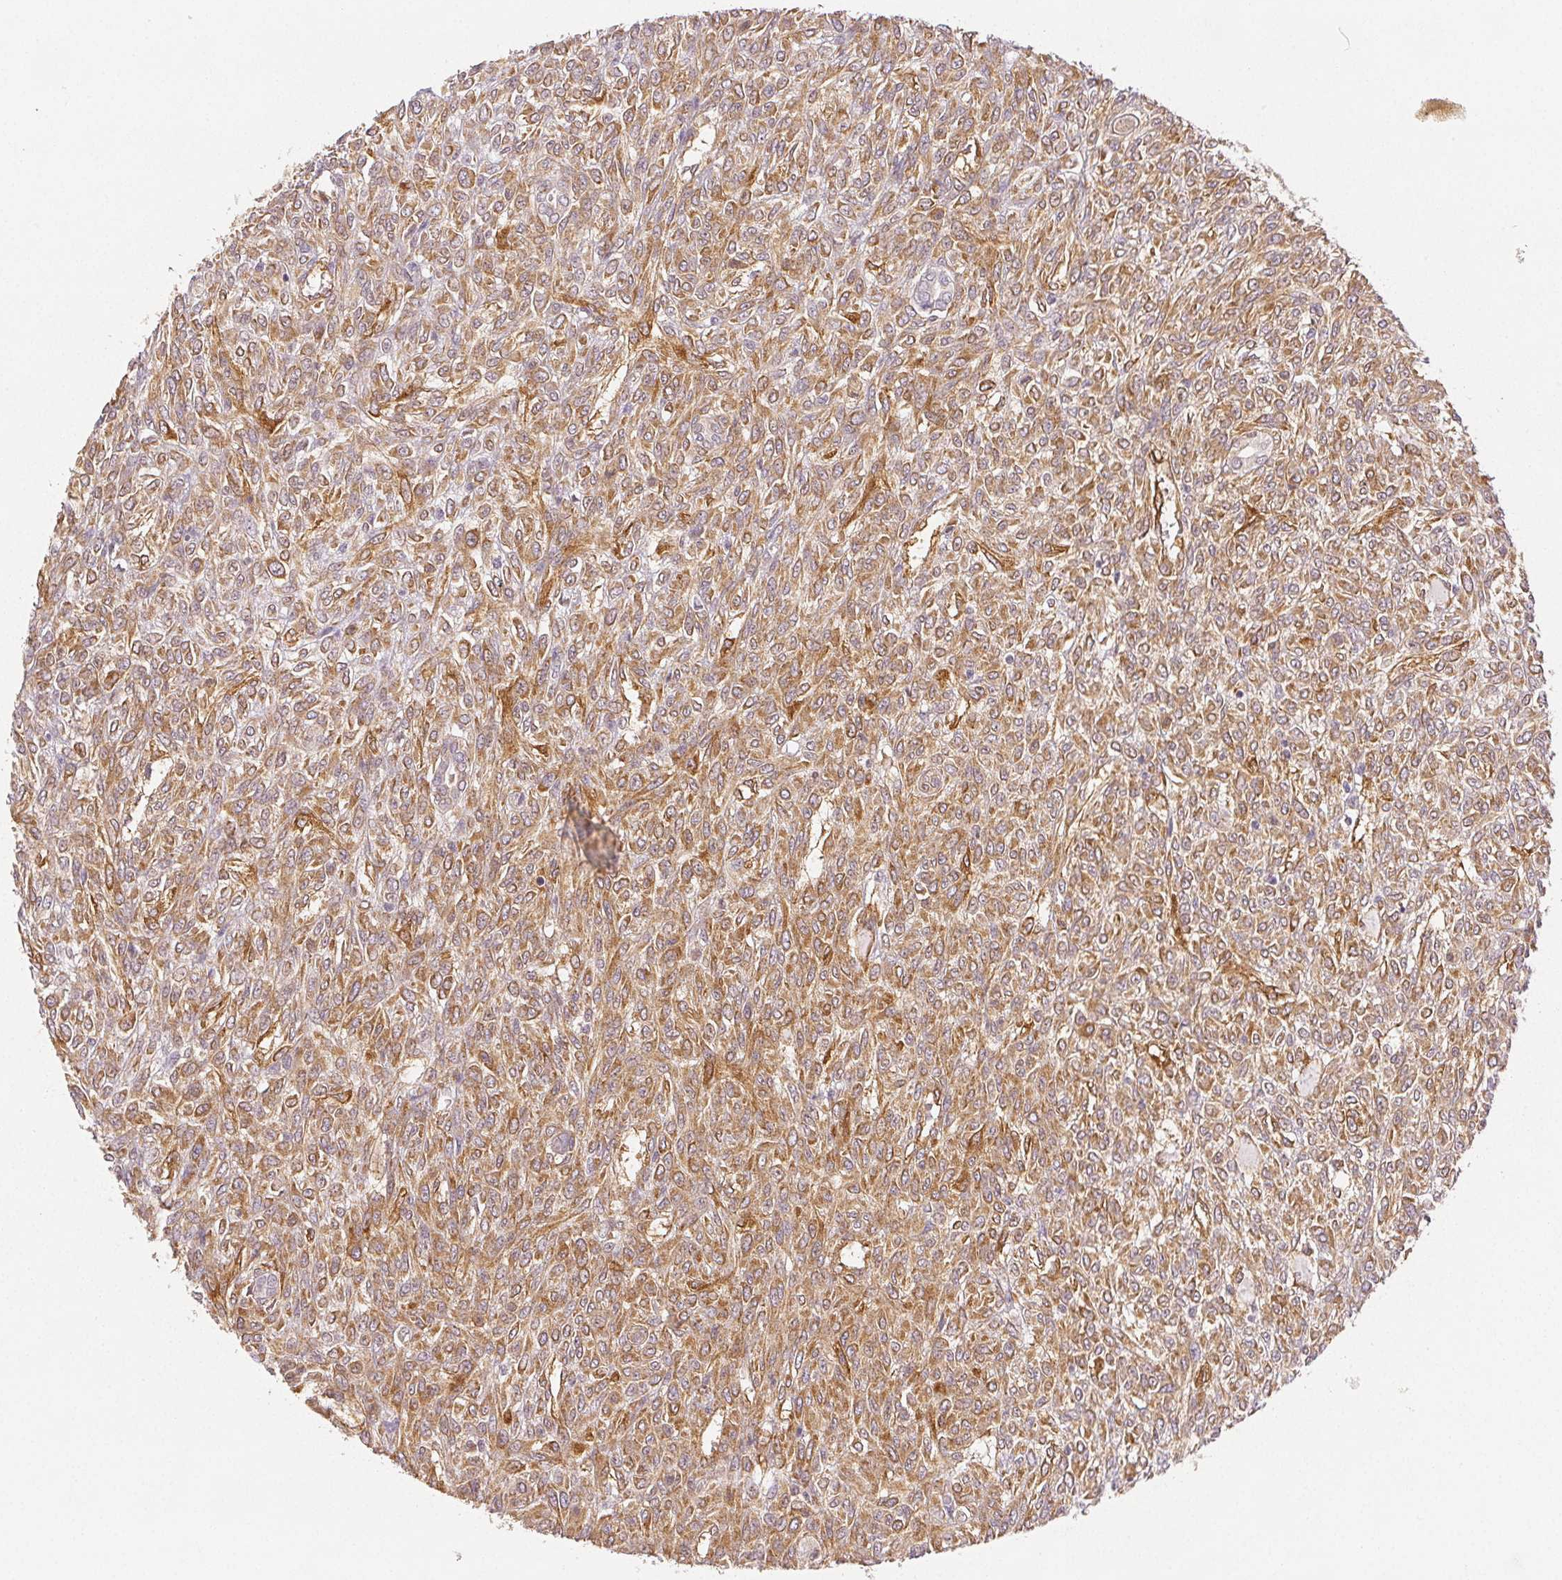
{"staining": {"intensity": "moderate", "quantity": ">75%", "location": "cytoplasmic/membranous"}, "tissue": "renal cancer", "cell_type": "Tumor cells", "image_type": "cancer", "snomed": [{"axis": "morphology", "description": "Adenocarcinoma, NOS"}, {"axis": "topography", "description": "Kidney"}], "caption": "Immunohistochemistry (IHC) of human renal cancer displays medium levels of moderate cytoplasmic/membranous positivity in approximately >75% of tumor cells. (IHC, brightfield microscopy, high magnification).", "gene": "DIAPH2", "patient": {"sex": "male", "age": 58}}